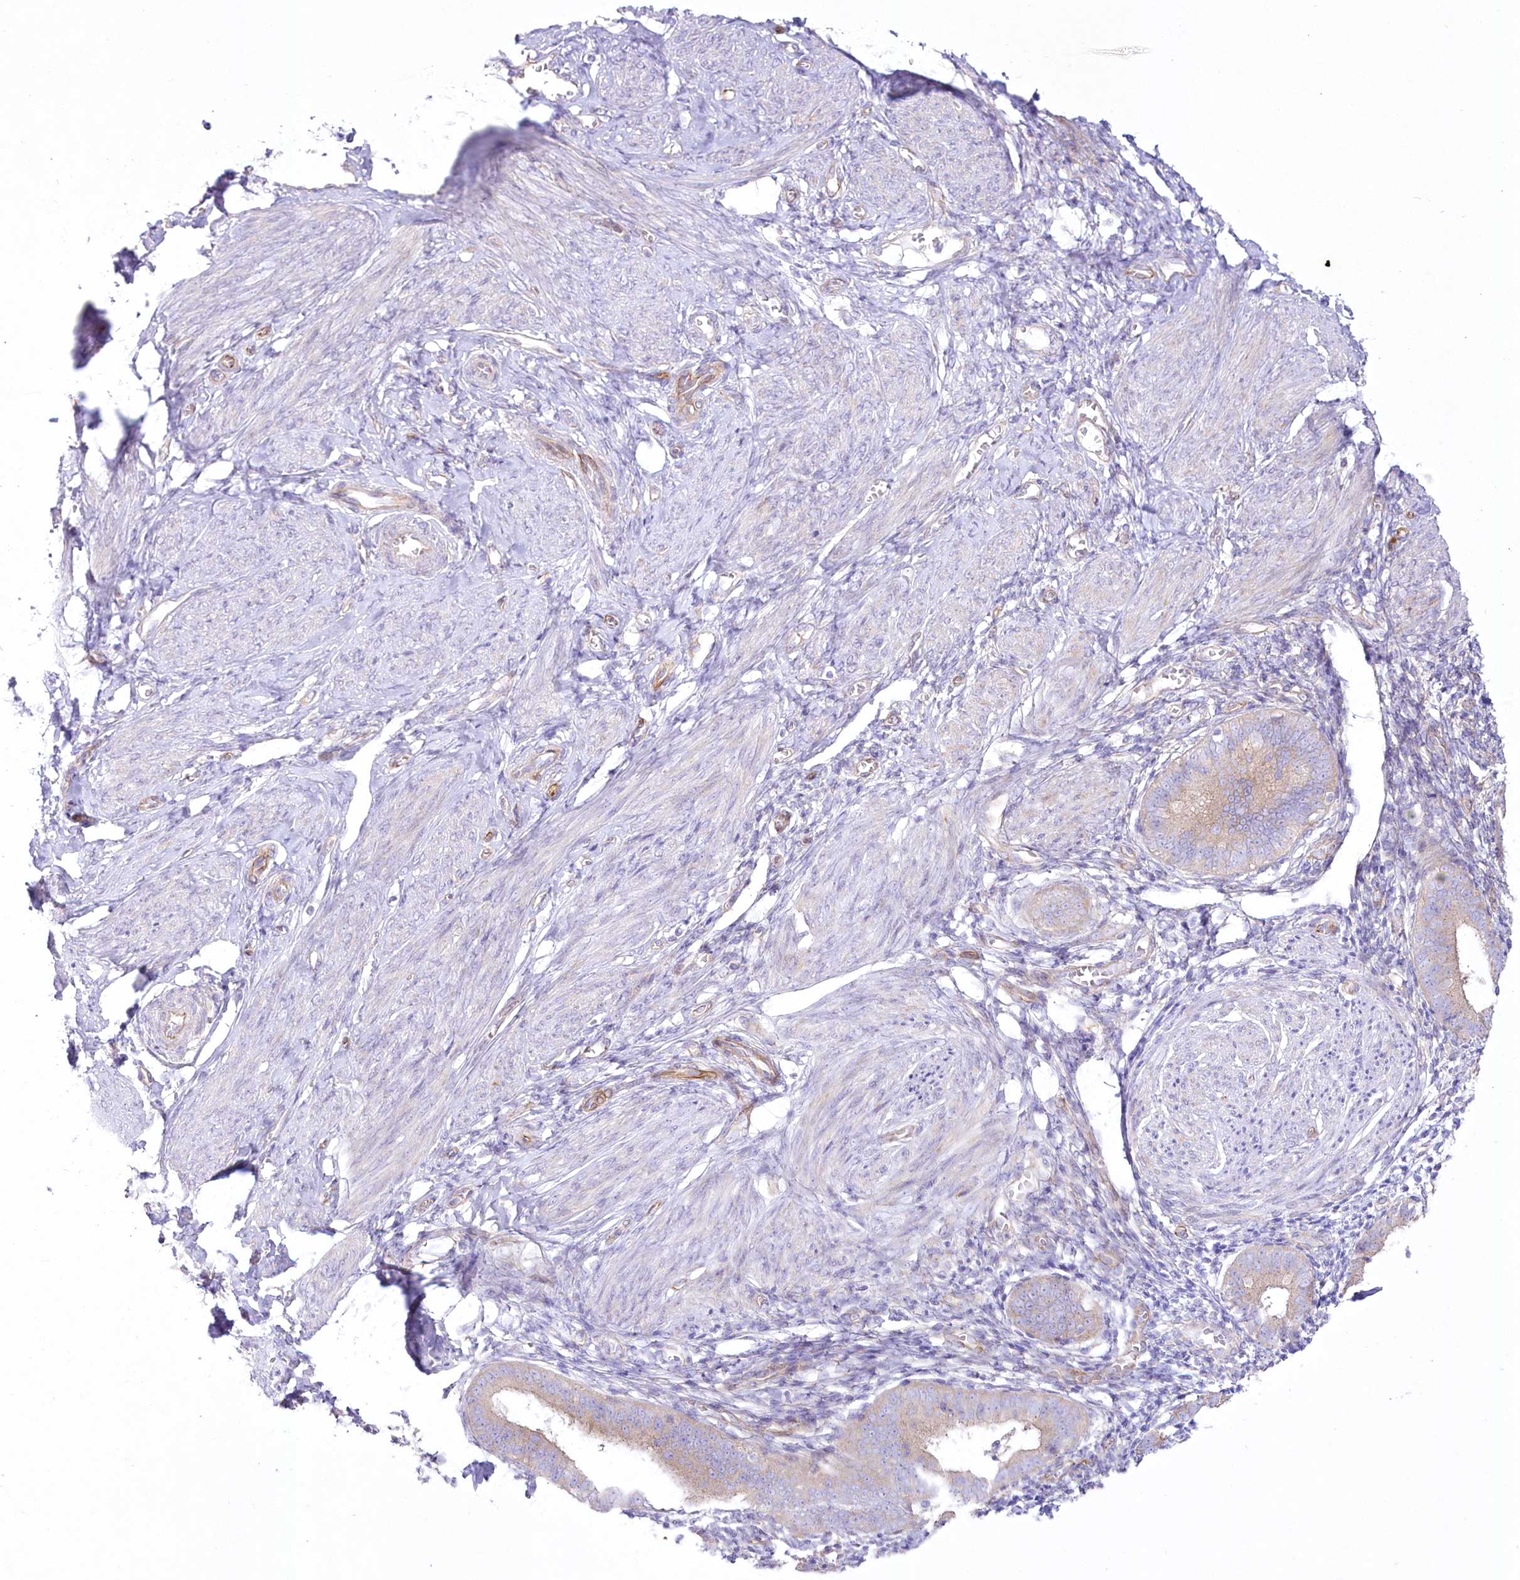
{"staining": {"intensity": "negative", "quantity": "none", "location": "none"}, "tissue": "endometrium", "cell_type": "Cells in endometrial stroma", "image_type": "normal", "snomed": [{"axis": "morphology", "description": "Normal tissue, NOS"}, {"axis": "topography", "description": "Uterus"}, {"axis": "topography", "description": "Endometrium"}], "caption": "Immunohistochemistry (IHC) photomicrograph of unremarkable human endometrium stained for a protein (brown), which displays no positivity in cells in endometrial stroma. The staining is performed using DAB (3,3'-diaminobenzidine) brown chromogen with nuclei counter-stained in using hematoxylin.", "gene": "ZNF843", "patient": {"sex": "female", "age": 48}}